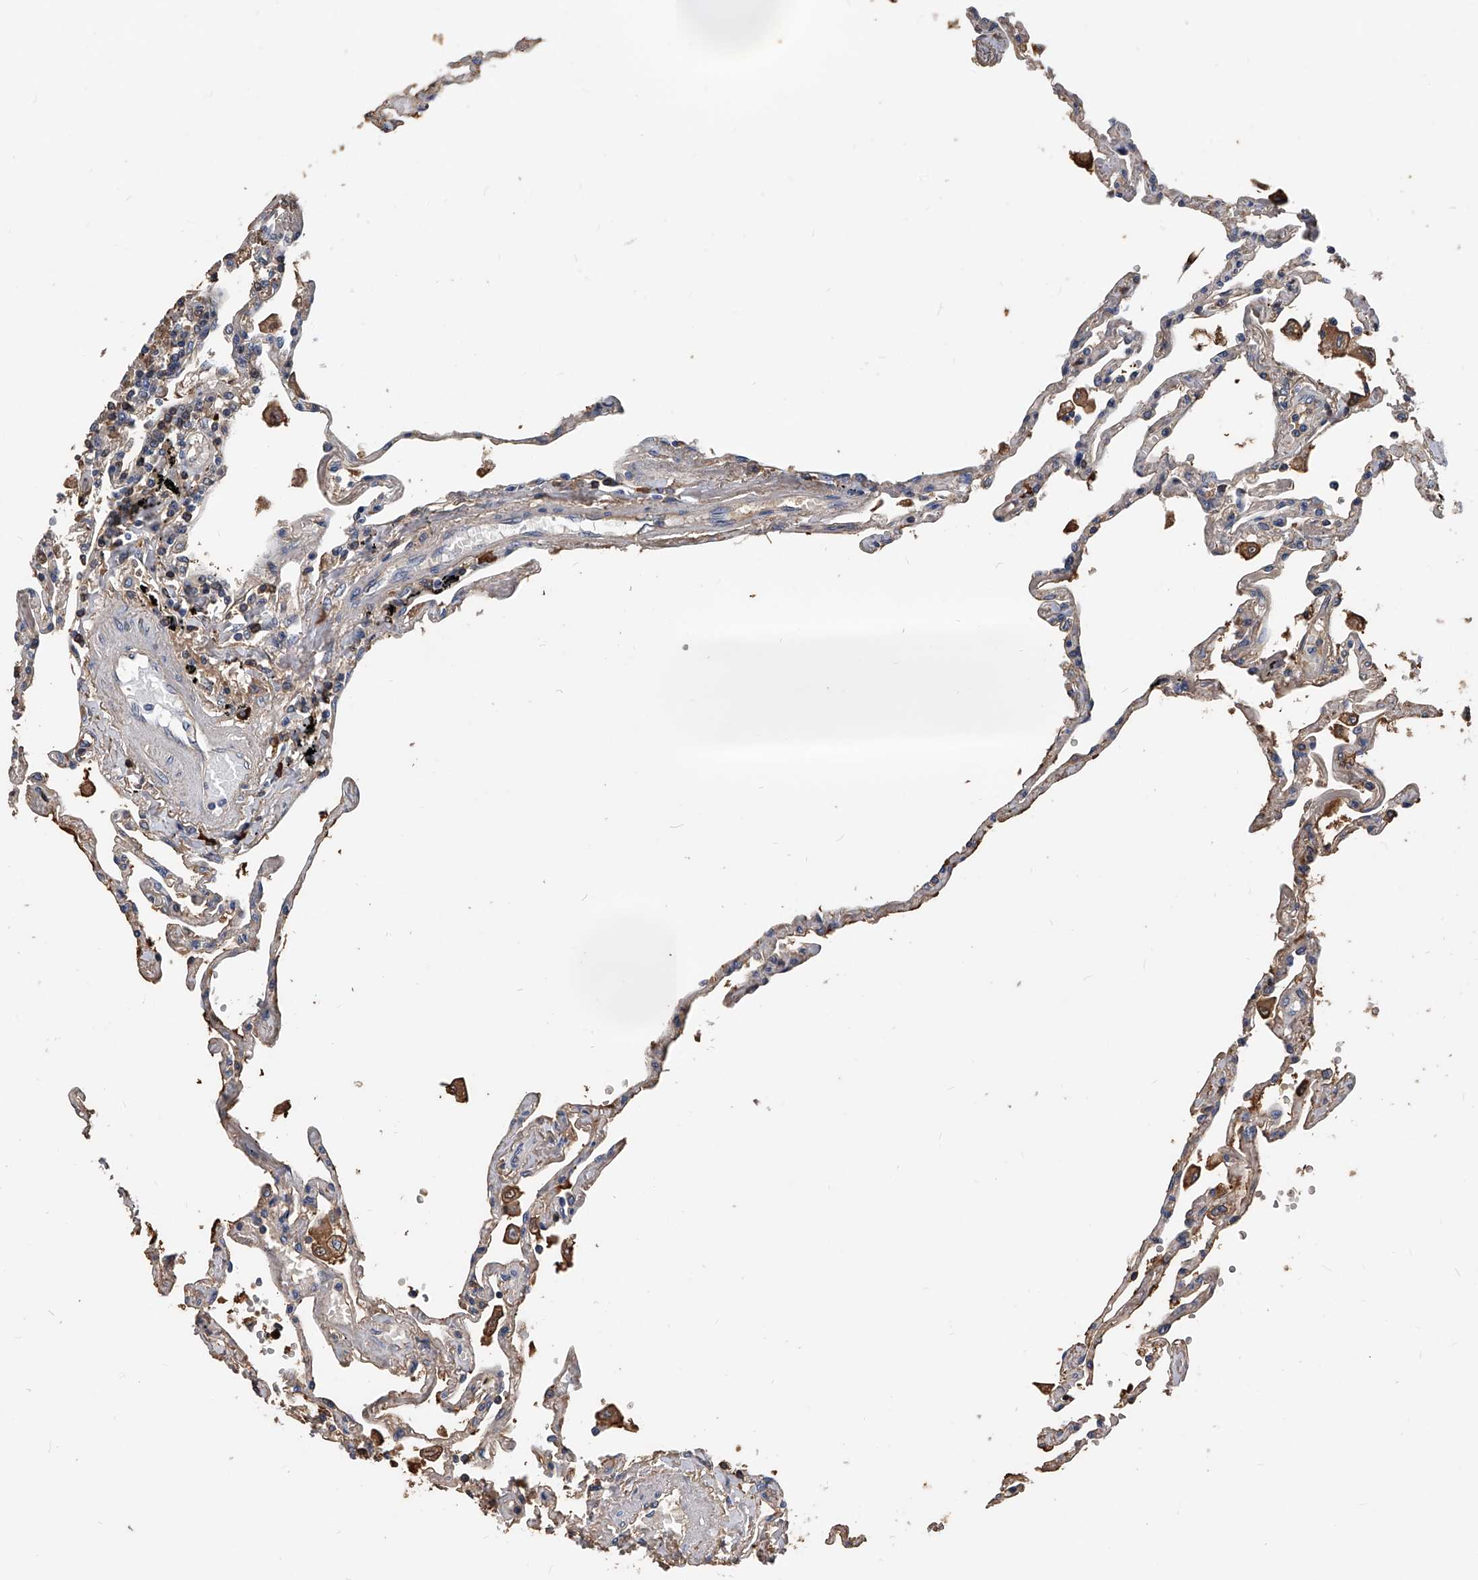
{"staining": {"intensity": "moderate", "quantity": "<25%", "location": "cytoplasmic/membranous"}, "tissue": "lung", "cell_type": "Alveolar cells", "image_type": "normal", "snomed": [{"axis": "morphology", "description": "Normal tissue, NOS"}, {"axis": "topography", "description": "Lung"}], "caption": "A photomicrograph of lung stained for a protein demonstrates moderate cytoplasmic/membranous brown staining in alveolar cells. (DAB IHC, brown staining for protein, blue staining for nuclei).", "gene": "ZNF25", "patient": {"sex": "female", "age": 67}}